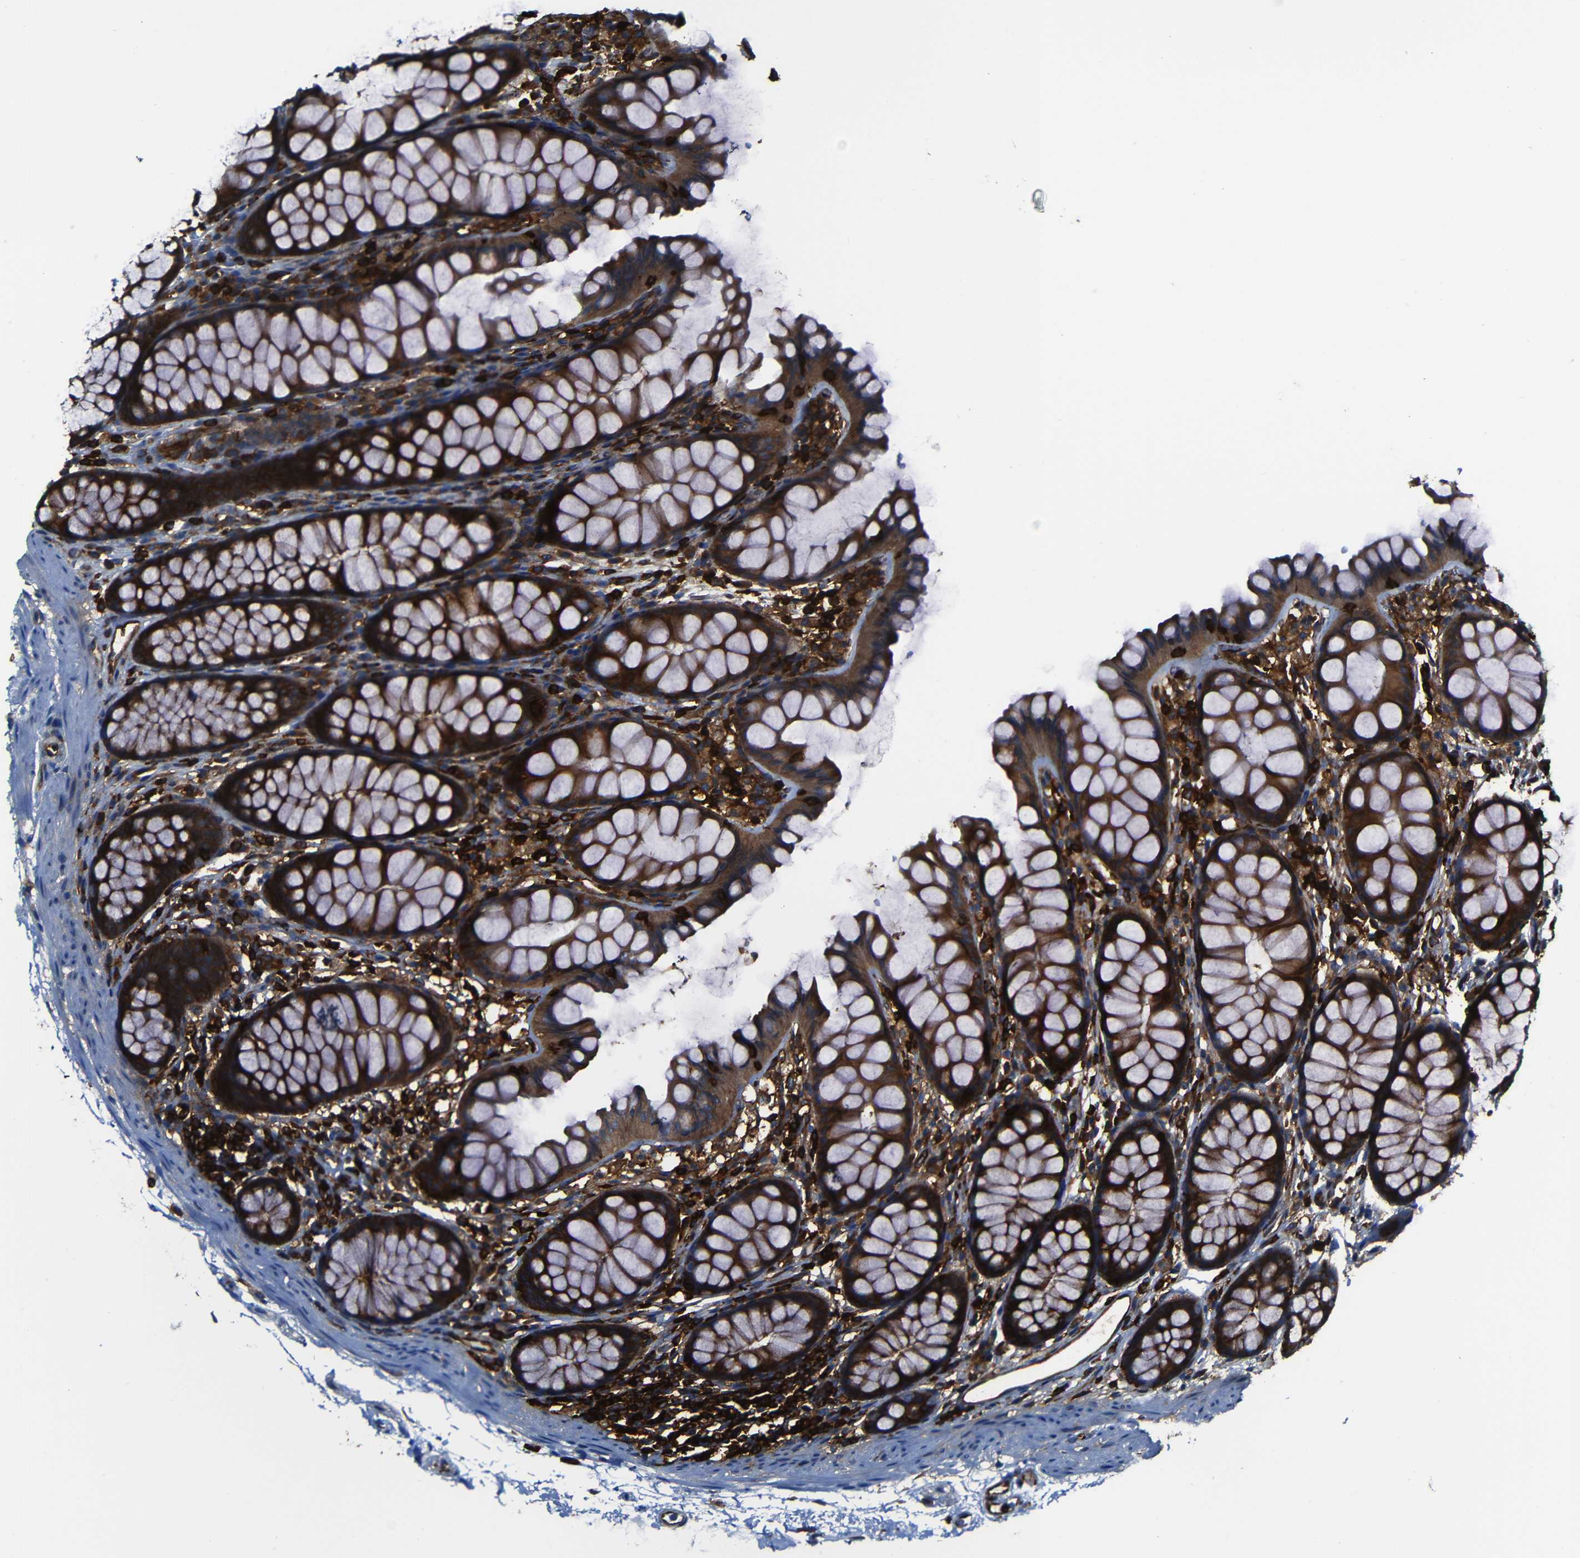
{"staining": {"intensity": "moderate", "quantity": ">75%", "location": "cytoplasmic/membranous"}, "tissue": "colon", "cell_type": "Endothelial cells", "image_type": "normal", "snomed": [{"axis": "morphology", "description": "Normal tissue, NOS"}, {"axis": "topography", "description": "Colon"}], "caption": "Colon was stained to show a protein in brown. There is medium levels of moderate cytoplasmic/membranous expression in approximately >75% of endothelial cells. (Stains: DAB (3,3'-diaminobenzidine) in brown, nuclei in blue, Microscopy: brightfield microscopy at high magnification).", "gene": "ARHGEF1", "patient": {"sex": "female", "age": 55}}